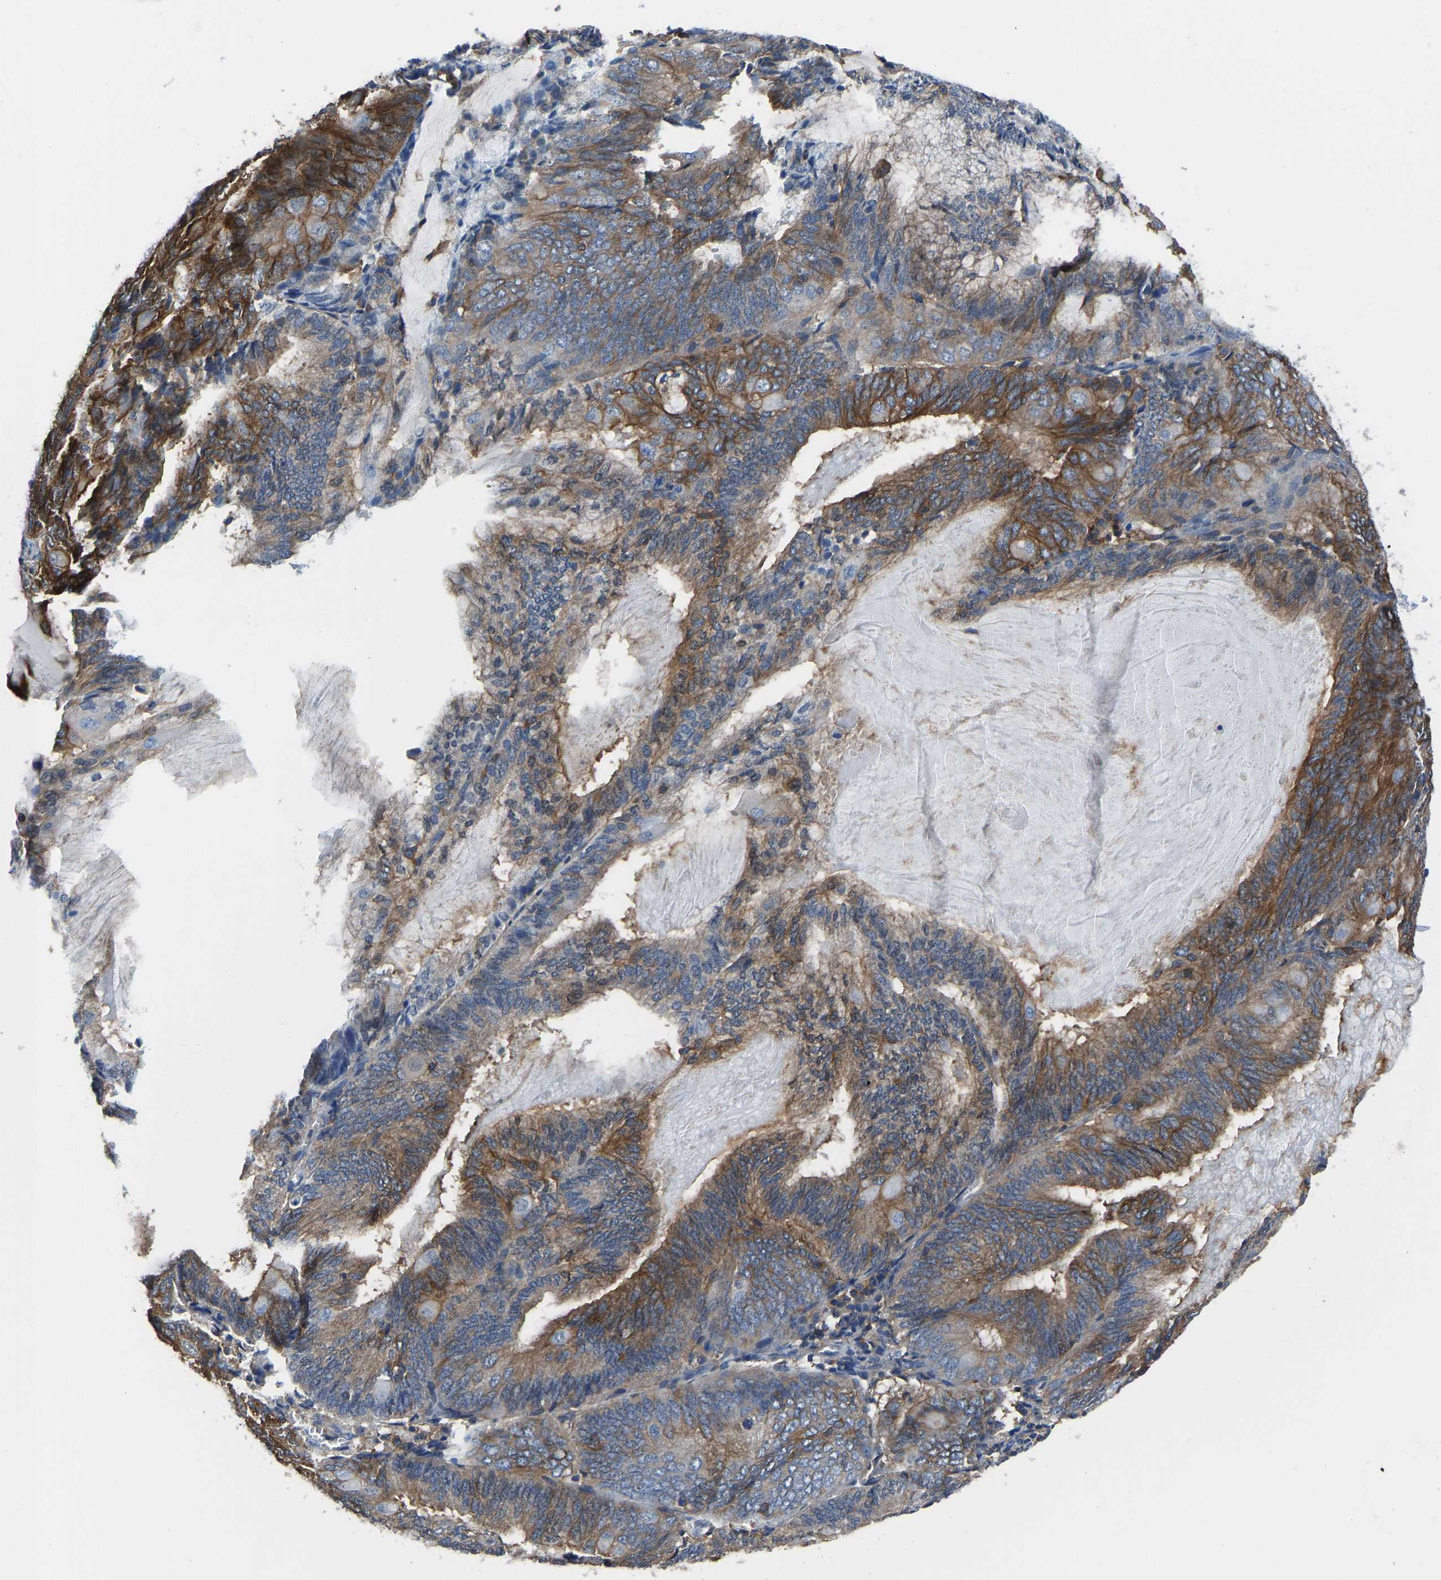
{"staining": {"intensity": "moderate", "quantity": ">75%", "location": "cytoplasmic/membranous"}, "tissue": "endometrial cancer", "cell_type": "Tumor cells", "image_type": "cancer", "snomed": [{"axis": "morphology", "description": "Adenocarcinoma, NOS"}, {"axis": "topography", "description": "Endometrium"}], "caption": "An IHC micrograph of neoplastic tissue is shown. Protein staining in brown labels moderate cytoplasmic/membranous positivity in endometrial cancer within tumor cells. (DAB (3,3'-diaminobenzidine) IHC, brown staining for protein, blue staining for nuclei).", "gene": "PRKAR1A", "patient": {"sex": "female", "age": 81}}